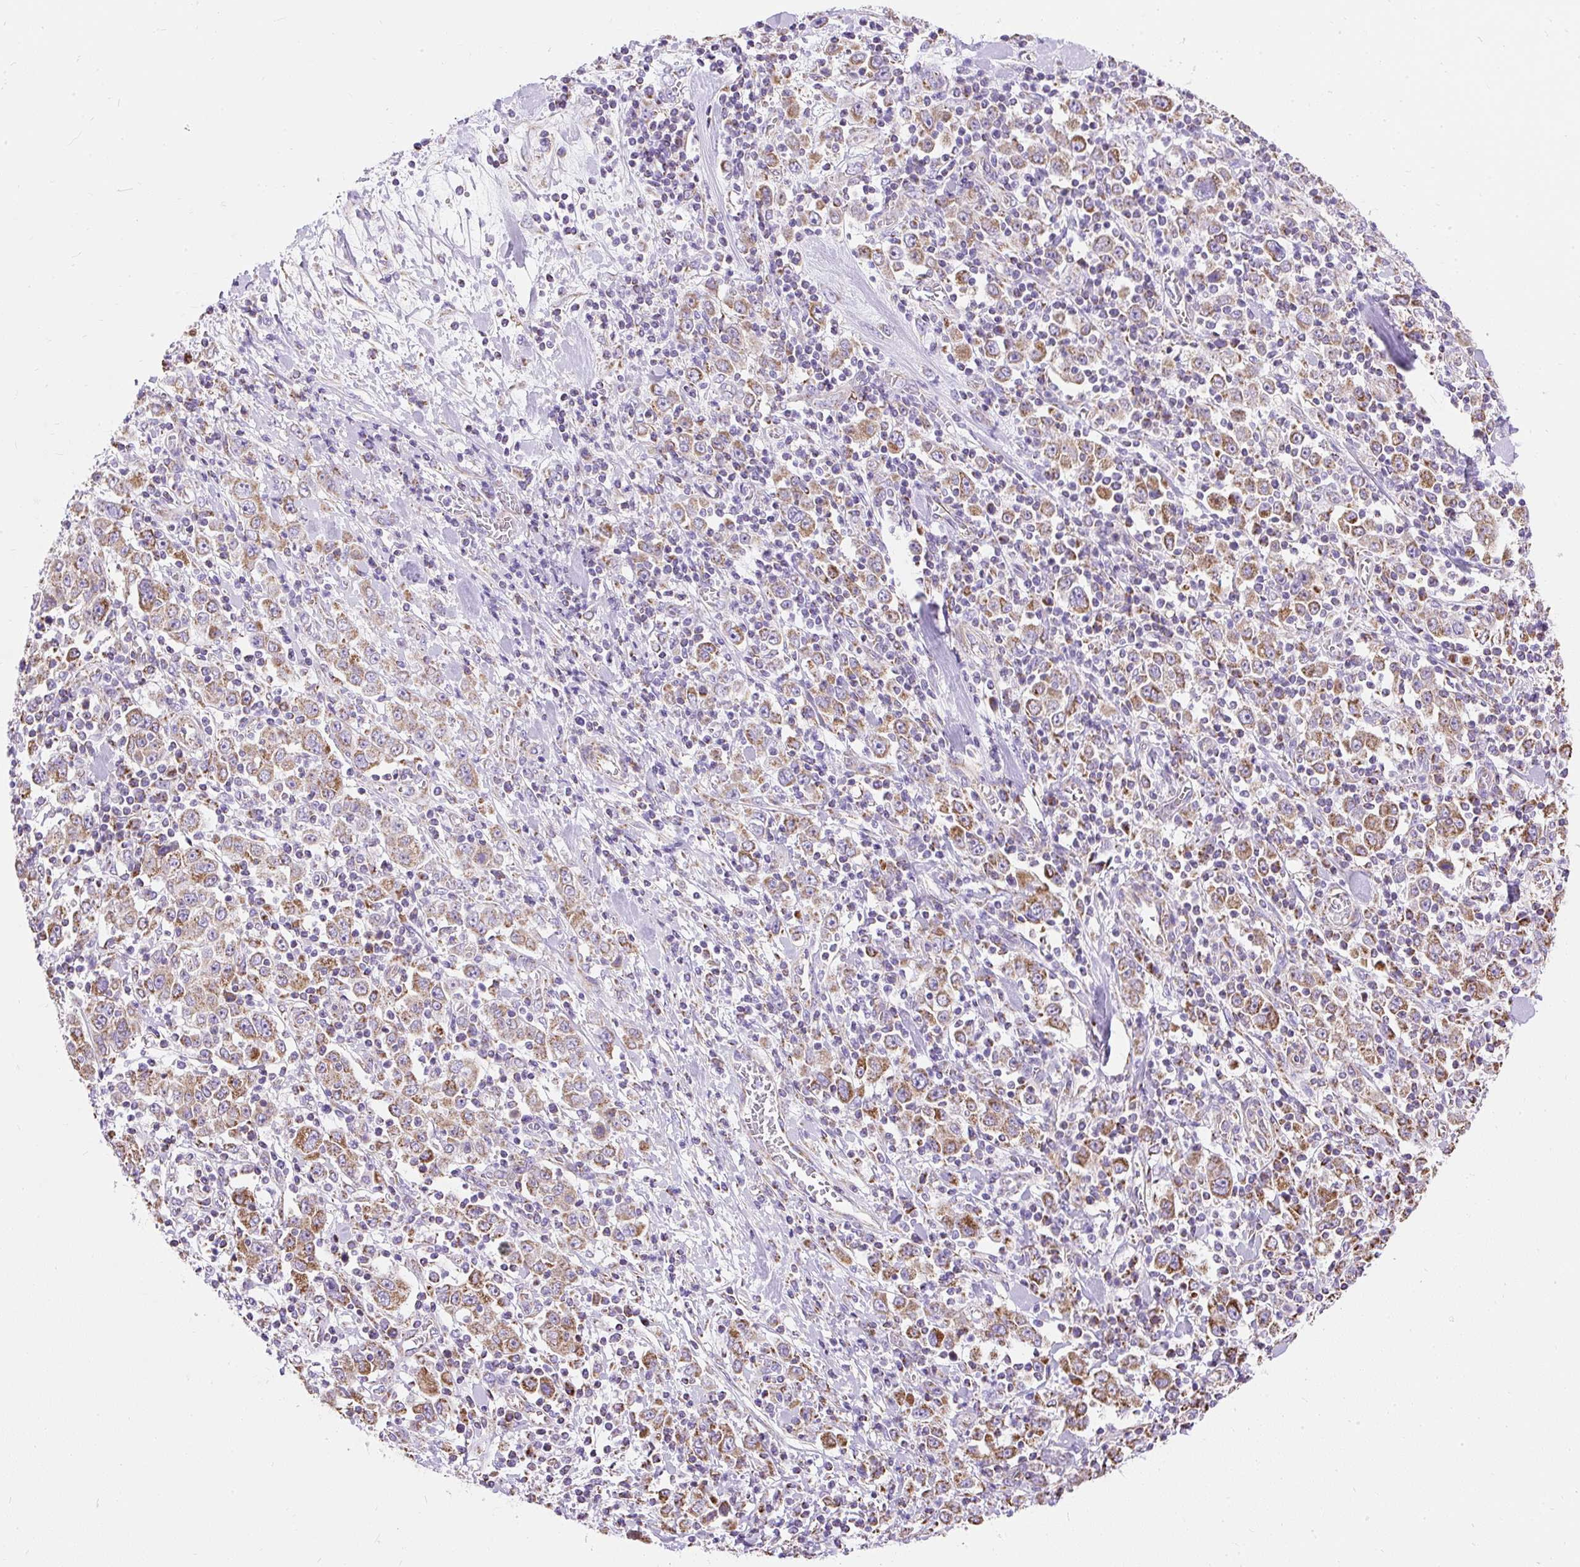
{"staining": {"intensity": "moderate", "quantity": "25%-75%", "location": "cytoplasmic/membranous"}, "tissue": "stomach cancer", "cell_type": "Tumor cells", "image_type": "cancer", "snomed": [{"axis": "morphology", "description": "Normal tissue, NOS"}, {"axis": "morphology", "description": "Adenocarcinoma, NOS"}, {"axis": "topography", "description": "Stomach, upper"}, {"axis": "topography", "description": "Stomach"}], "caption": "A brown stain labels moderate cytoplasmic/membranous staining of a protein in stomach cancer tumor cells.", "gene": "DAAM2", "patient": {"sex": "male", "age": 59}}